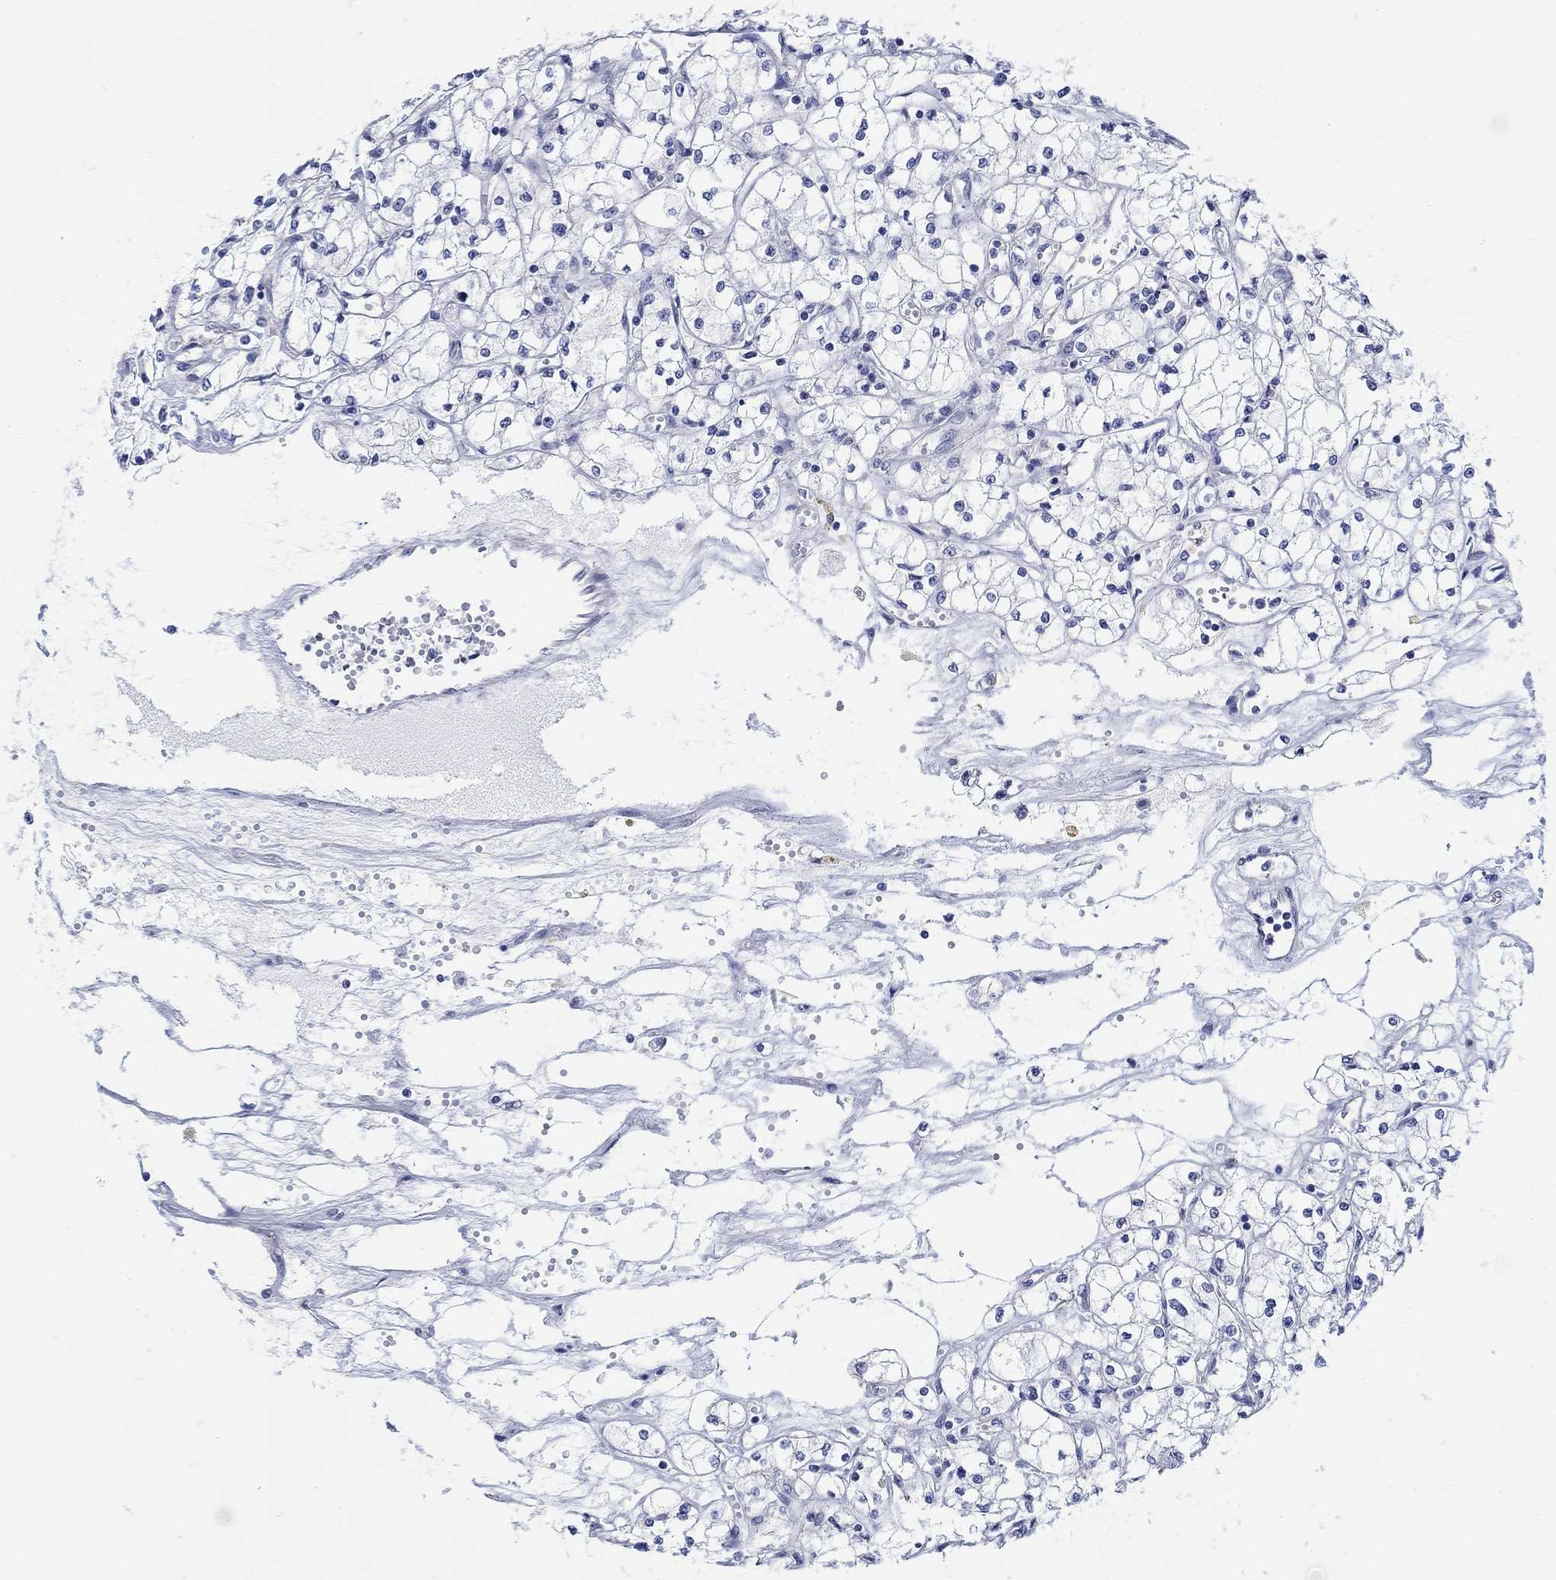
{"staining": {"intensity": "negative", "quantity": "none", "location": "none"}, "tissue": "renal cancer", "cell_type": "Tumor cells", "image_type": "cancer", "snomed": [{"axis": "morphology", "description": "Adenocarcinoma, NOS"}, {"axis": "topography", "description": "Kidney"}], "caption": "IHC histopathology image of human renal adenocarcinoma stained for a protein (brown), which shows no positivity in tumor cells. (DAB immunohistochemistry with hematoxylin counter stain).", "gene": "KRT222", "patient": {"sex": "male", "age": 67}}